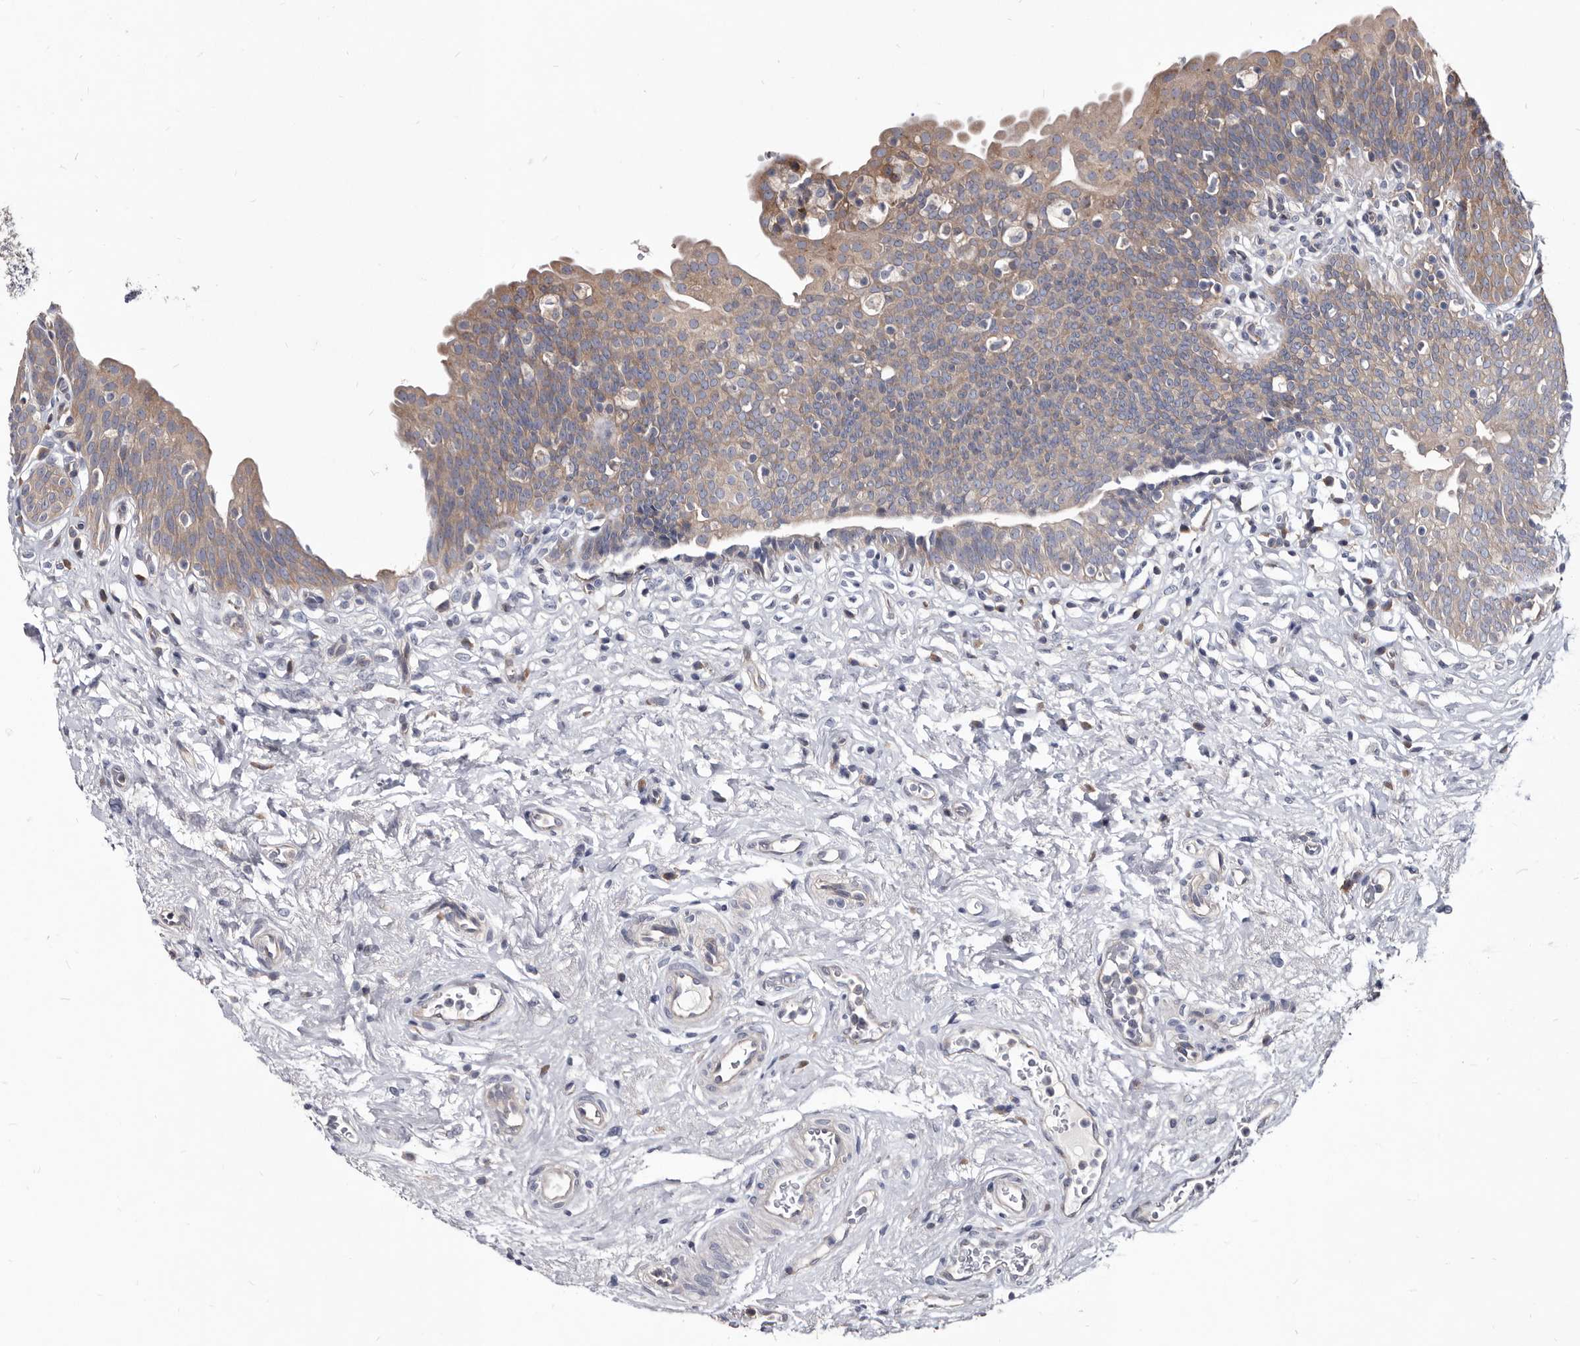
{"staining": {"intensity": "weak", "quantity": ">75%", "location": "cytoplasmic/membranous"}, "tissue": "urinary bladder", "cell_type": "Urothelial cells", "image_type": "normal", "snomed": [{"axis": "morphology", "description": "Normal tissue, NOS"}, {"axis": "topography", "description": "Urinary bladder"}], "caption": "Weak cytoplasmic/membranous protein expression is present in approximately >75% of urothelial cells in urinary bladder. The protein of interest is stained brown, and the nuclei are stained in blue (DAB IHC with brightfield microscopy, high magnification).", "gene": "ABCF2", "patient": {"sex": "male", "age": 83}}